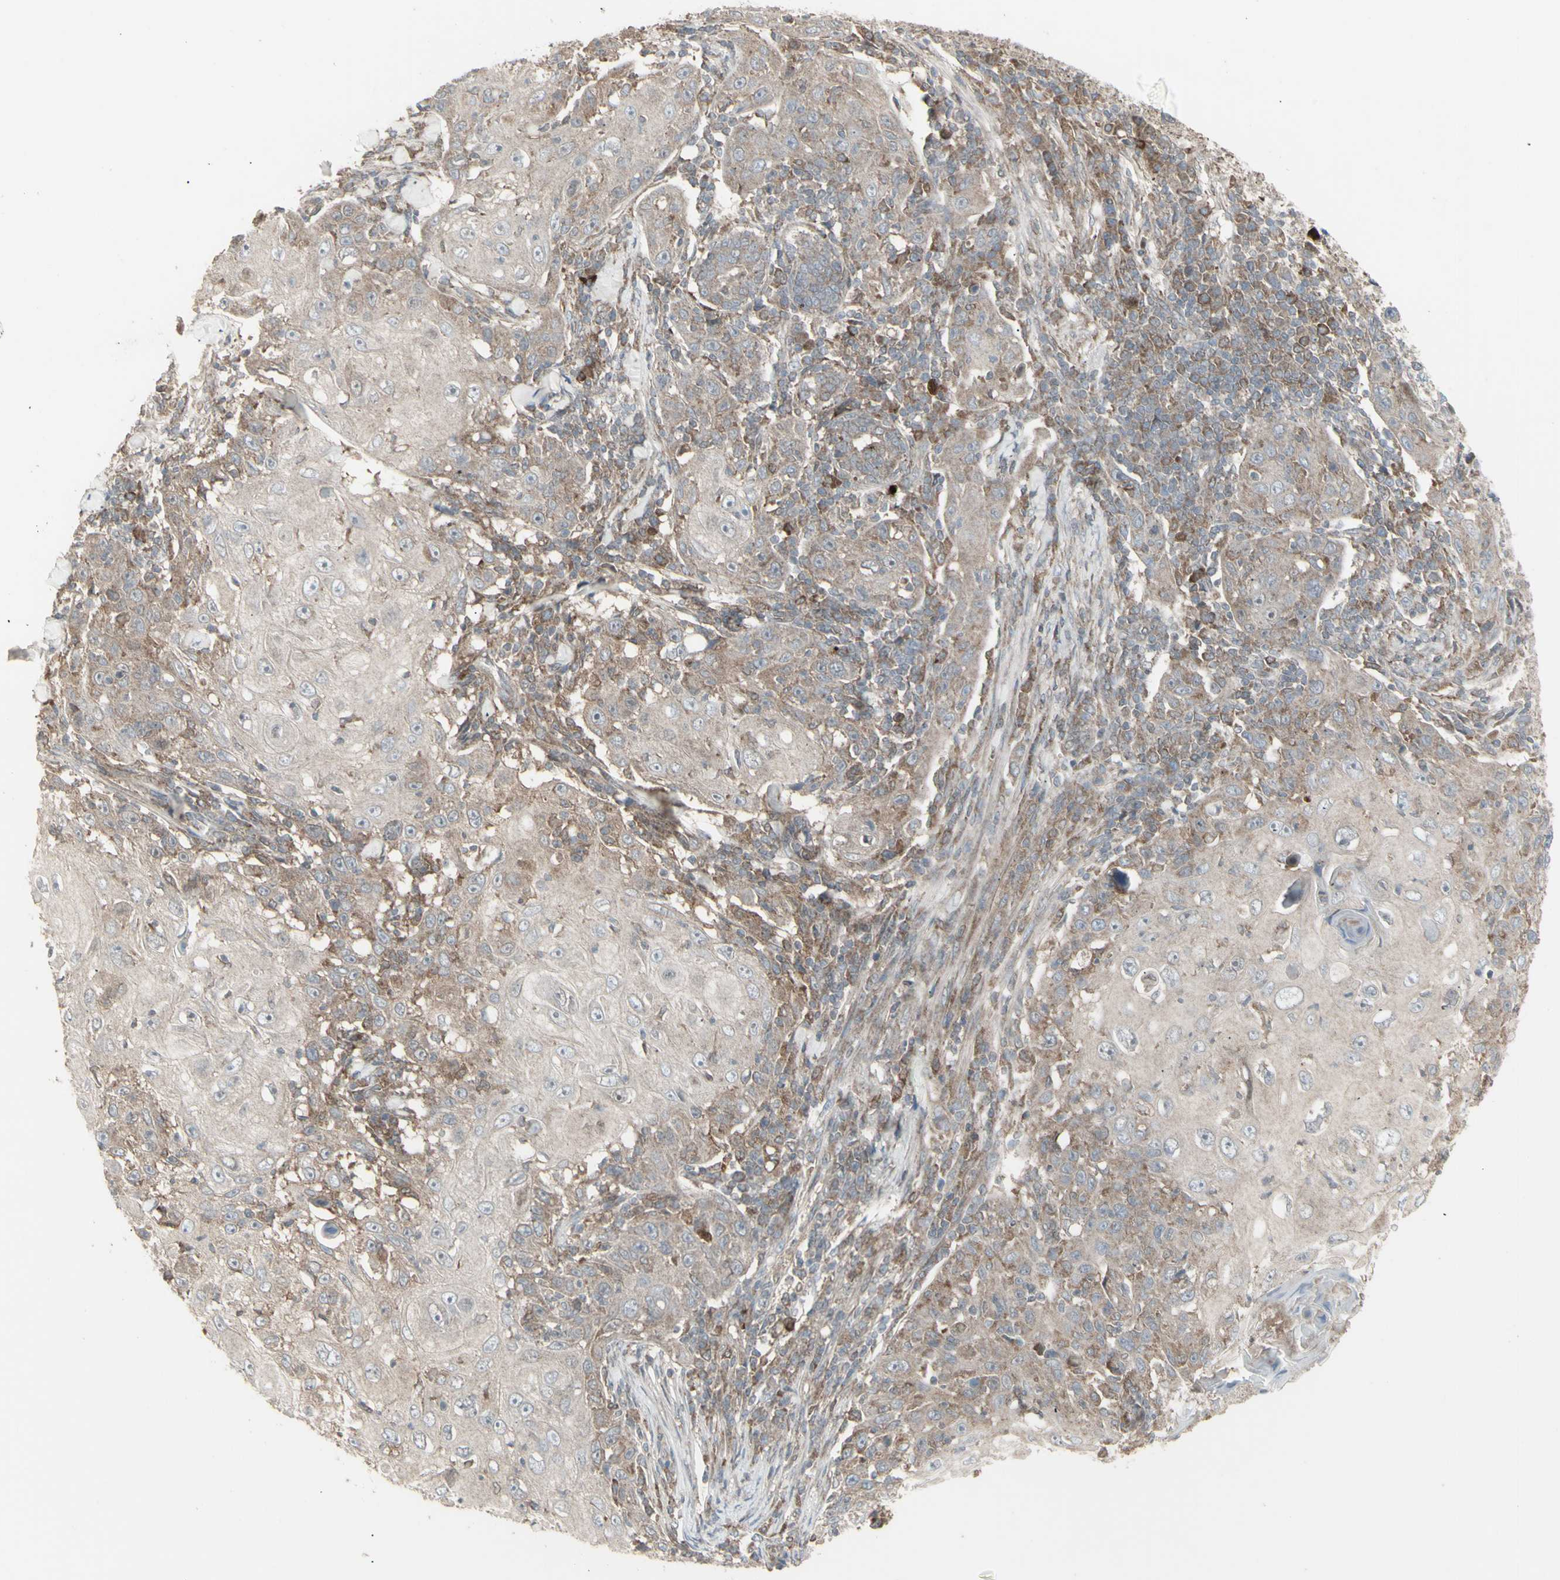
{"staining": {"intensity": "moderate", "quantity": ">75%", "location": "cytoplasmic/membranous"}, "tissue": "skin cancer", "cell_type": "Tumor cells", "image_type": "cancer", "snomed": [{"axis": "morphology", "description": "Squamous cell carcinoma, NOS"}, {"axis": "topography", "description": "Skin"}], "caption": "A micrograph of human skin cancer (squamous cell carcinoma) stained for a protein displays moderate cytoplasmic/membranous brown staining in tumor cells.", "gene": "RNASEL", "patient": {"sex": "female", "age": 88}}